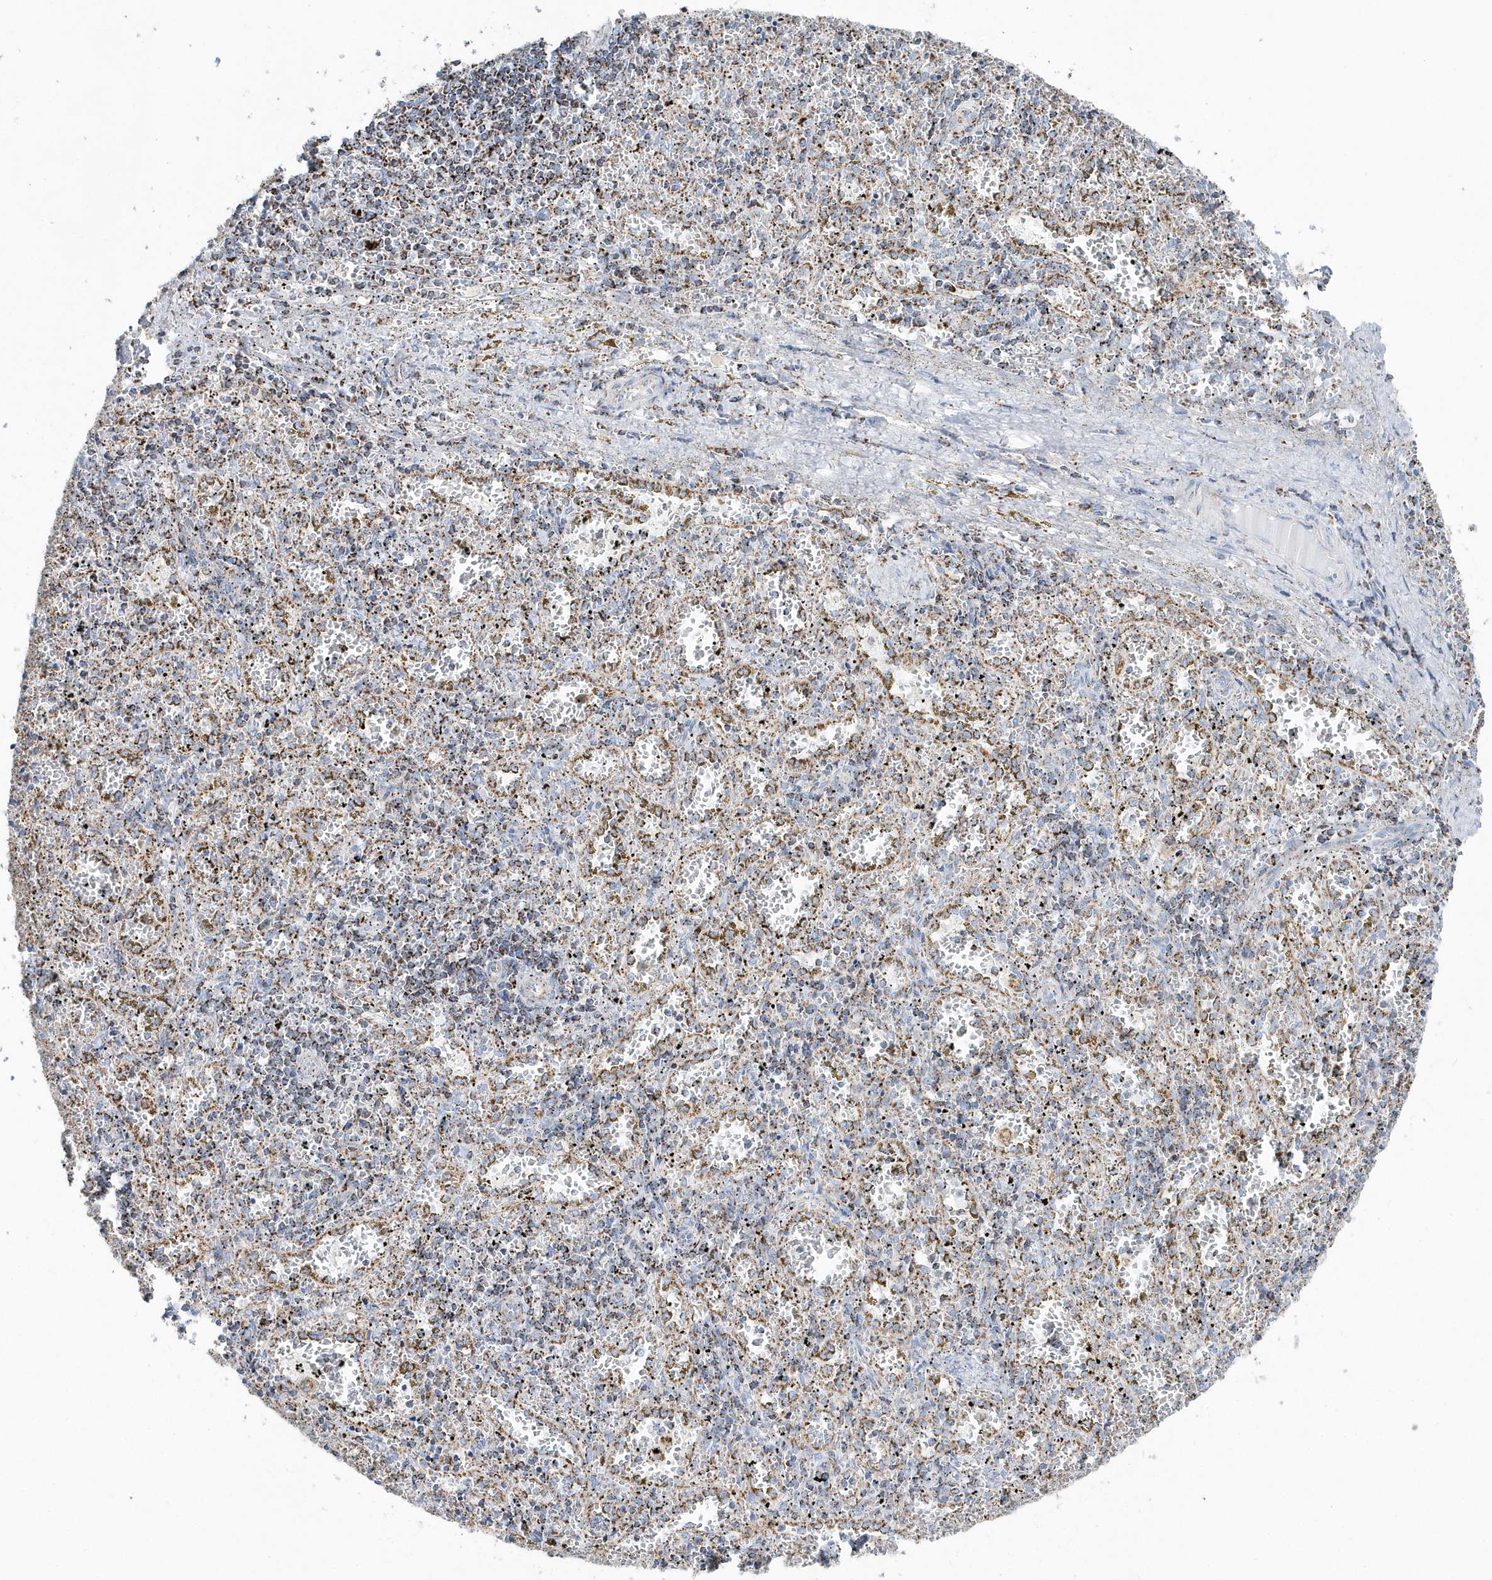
{"staining": {"intensity": "strong", "quantity": "<25%", "location": "cytoplasmic/membranous"}, "tissue": "spleen", "cell_type": "Cells in red pulp", "image_type": "normal", "snomed": [{"axis": "morphology", "description": "Normal tissue, NOS"}, {"axis": "topography", "description": "Spleen"}], "caption": "IHC (DAB (3,3'-diaminobenzidine)) staining of benign spleen reveals strong cytoplasmic/membranous protein positivity in about <25% of cells in red pulp. The protein of interest is stained brown, and the nuclei are stained in blue (DAB (3,3'-diaminobenzidine) IHC with brightfield microscopy, high magnification).", "gene": "TMCO6", "patient": {"sex": "male", "age": 11}}